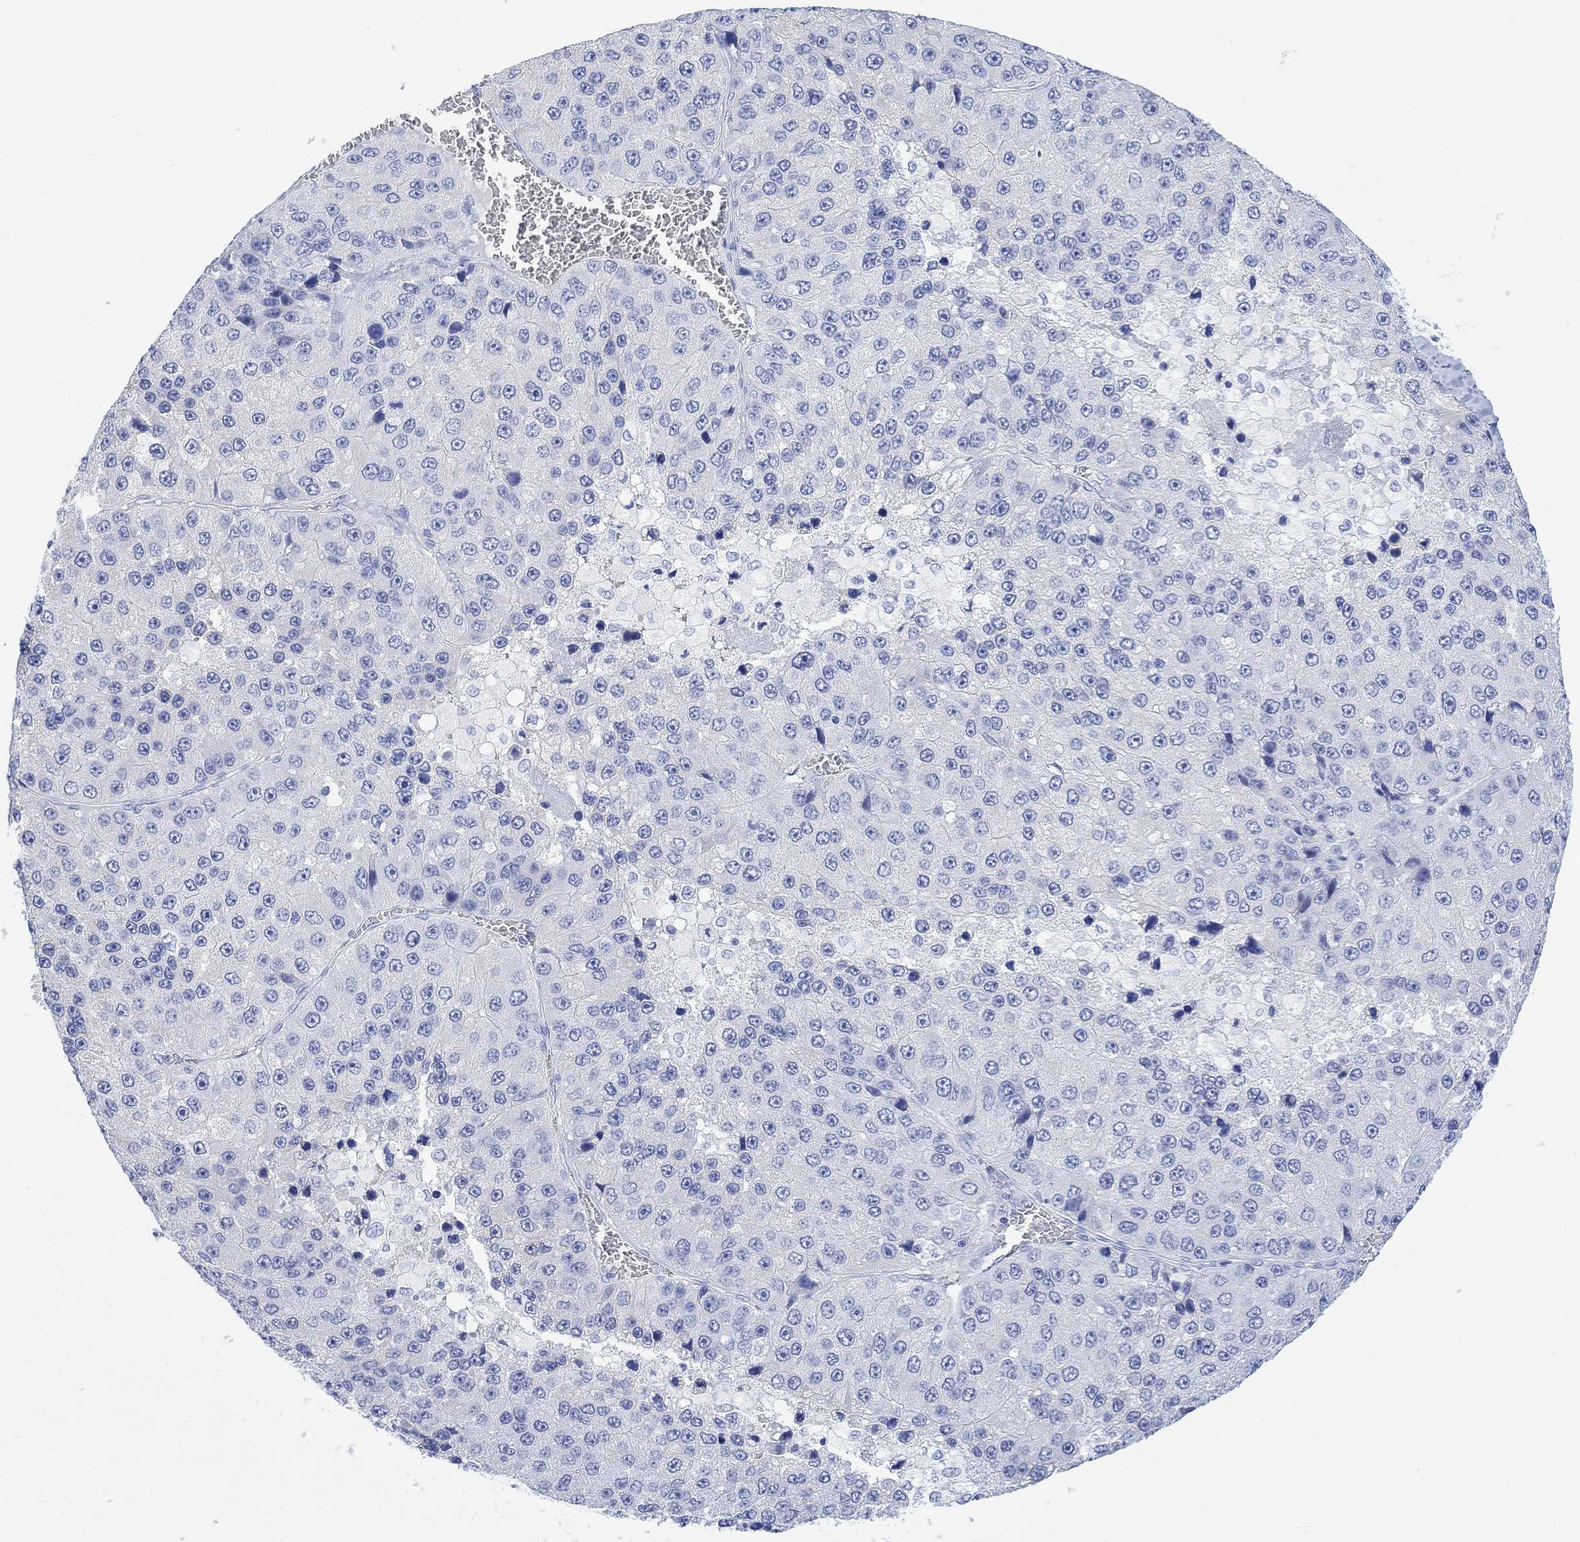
{"staining": {"intensity": "negative", "quantity": "none", "location": "none"}, "tissue": "liver cancer", "cell_type": "Tumor cells", "image_type": "cancer", "snomed": [{"axis": "morphology", "description": "Carcinoma, Hepatocellular, NOS"}, {"axis": "topography", "description": "Liver"}], "caption": "This is an IHC micrograph of human hepatocellular carcinoma (liver). There is no positivity in tumor cells.", "gene": "CALCA", "patient": {"sex": "female", "age": 73}}